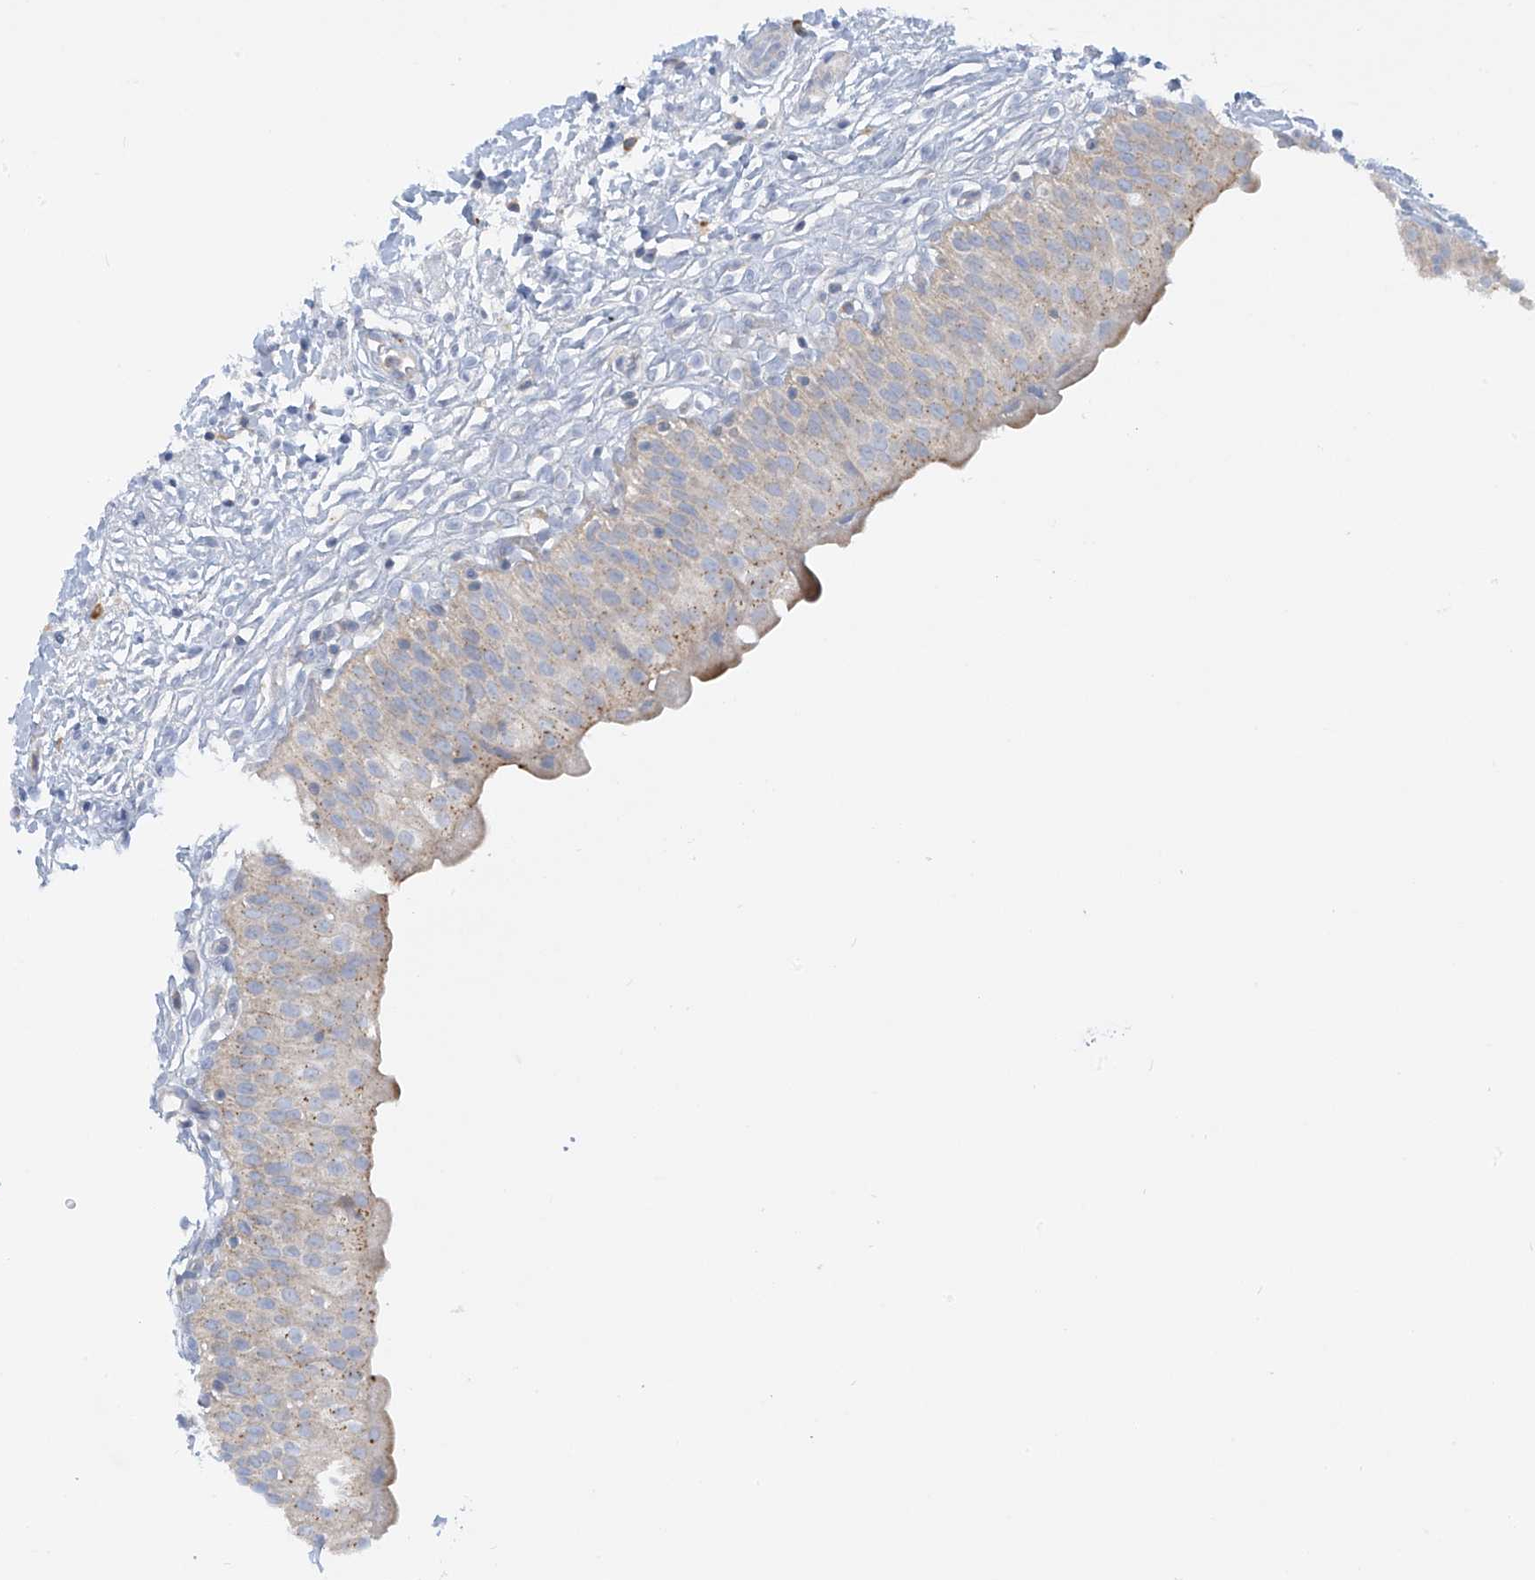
{"staining": {"intensity": "moderate", "quantity": "25%-75%", "location": "cytoplasmic/membranous"}, "tissue": "urinary bladder", "cell_type": "Urothelial cells", "image_type": "normal", "snomed": [{"axis": "morphology", "description": "Normal tissue, NOS"}, {"axis": "topography", "description": "Urinary bladder"}], "caption": "Protein expression analysis of normal urinary bladder exhibits moderate cytoplasmic/membranous staining in approximately 25%-75% of urothelial cells.", "gene": "SLC6A12", "patient": {"sex": "male", "age": 55}}